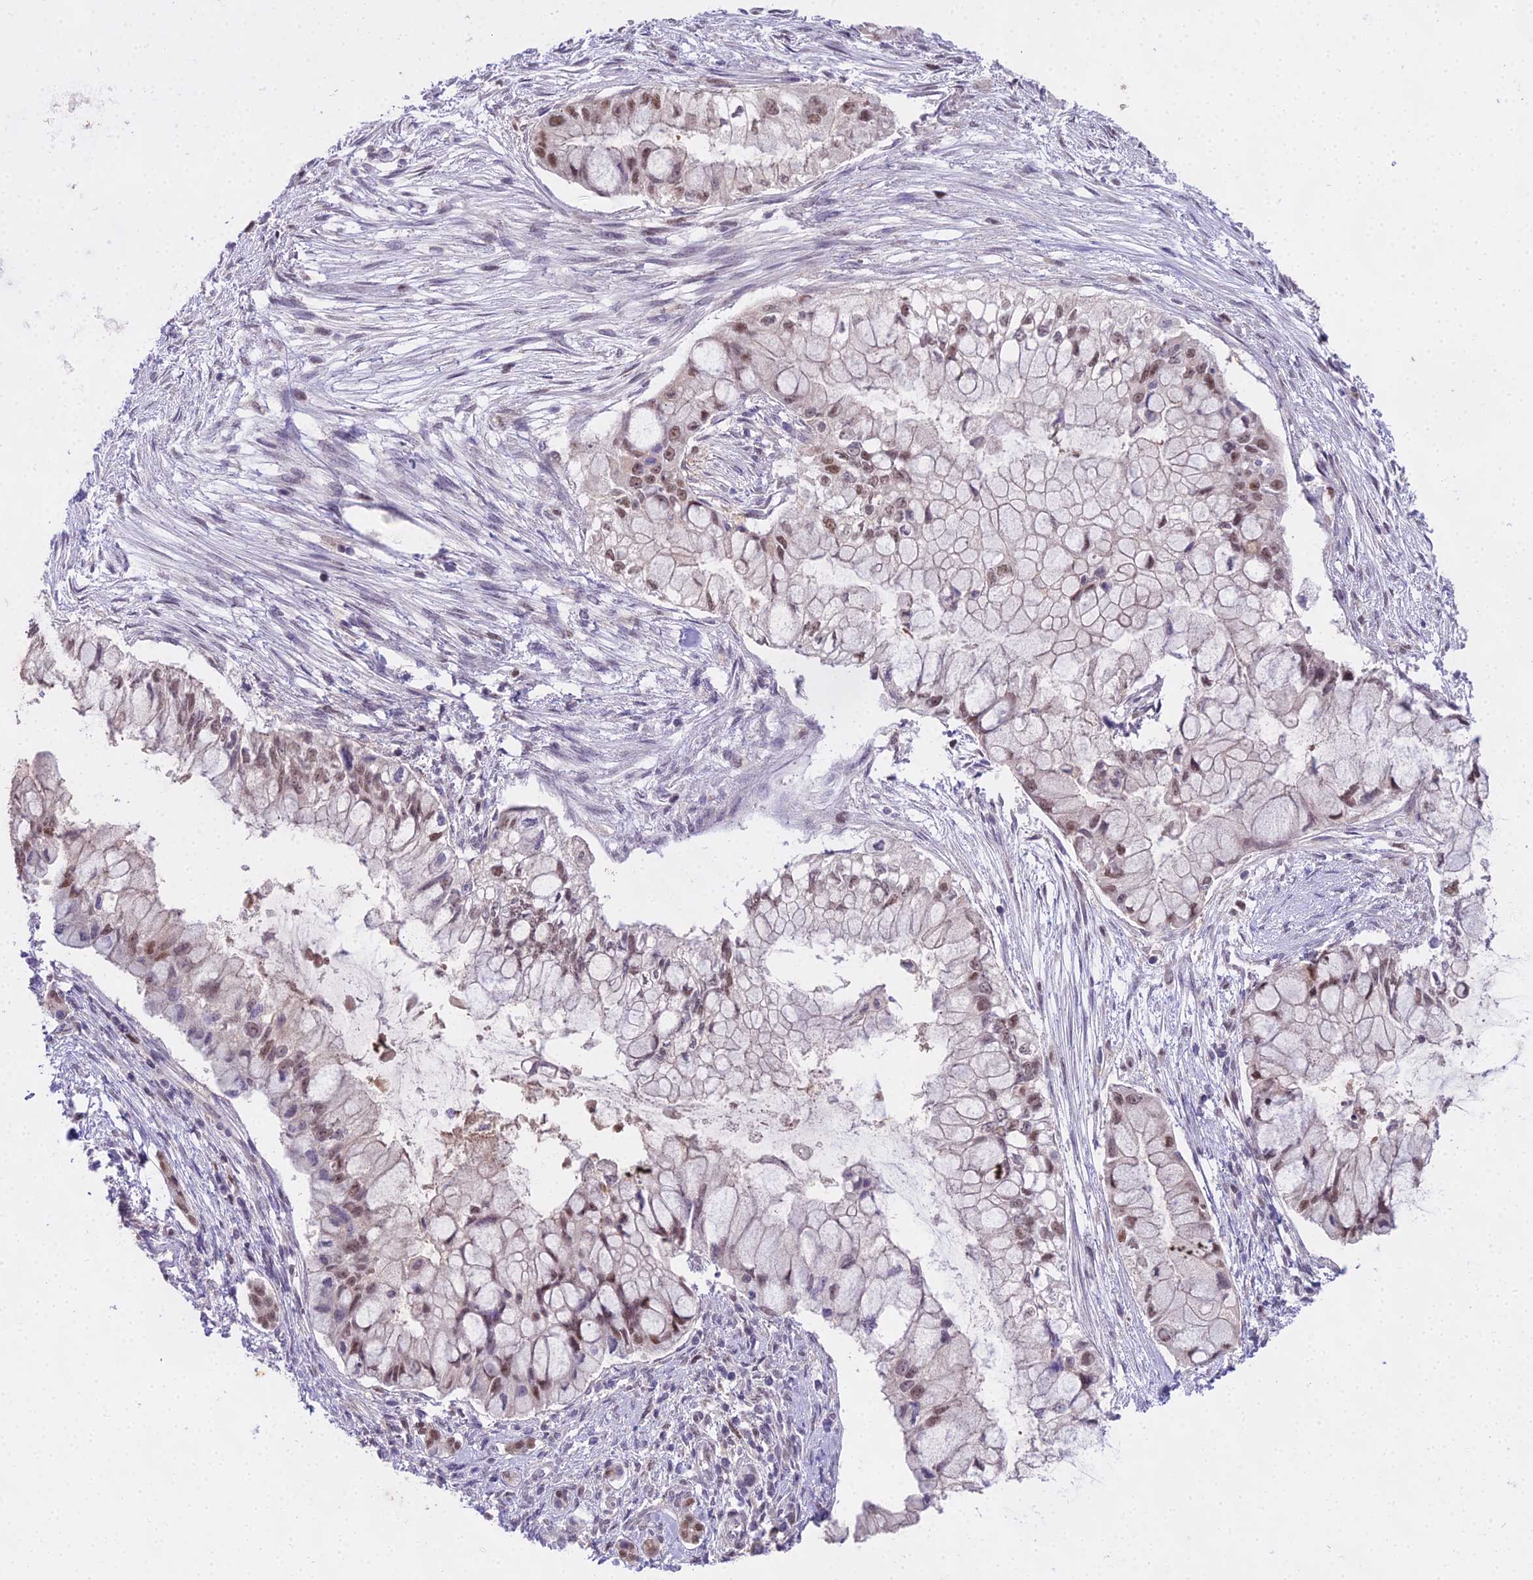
{"staining": {"intensity": "moderate", "quantity": ">75%", "location": "nuclear"}, "tissue": "pancreatic cancer", "cell_type": "Tumor cells", "image_type": "cancer", "snomed": [{"axis": "morphology", "description": "Adenocarcinoma, NOS"}, {"axis": "topography", "description": "Pancreas"}], "caption": "The micrograph demonstrates a brown stain indicating the presence of a protein in the nuclear of tumor cells in pancreatic cancer (adenocarcinoma).", "gene": "MAT2A", "patient": {"sex": "male", "age": 48}}